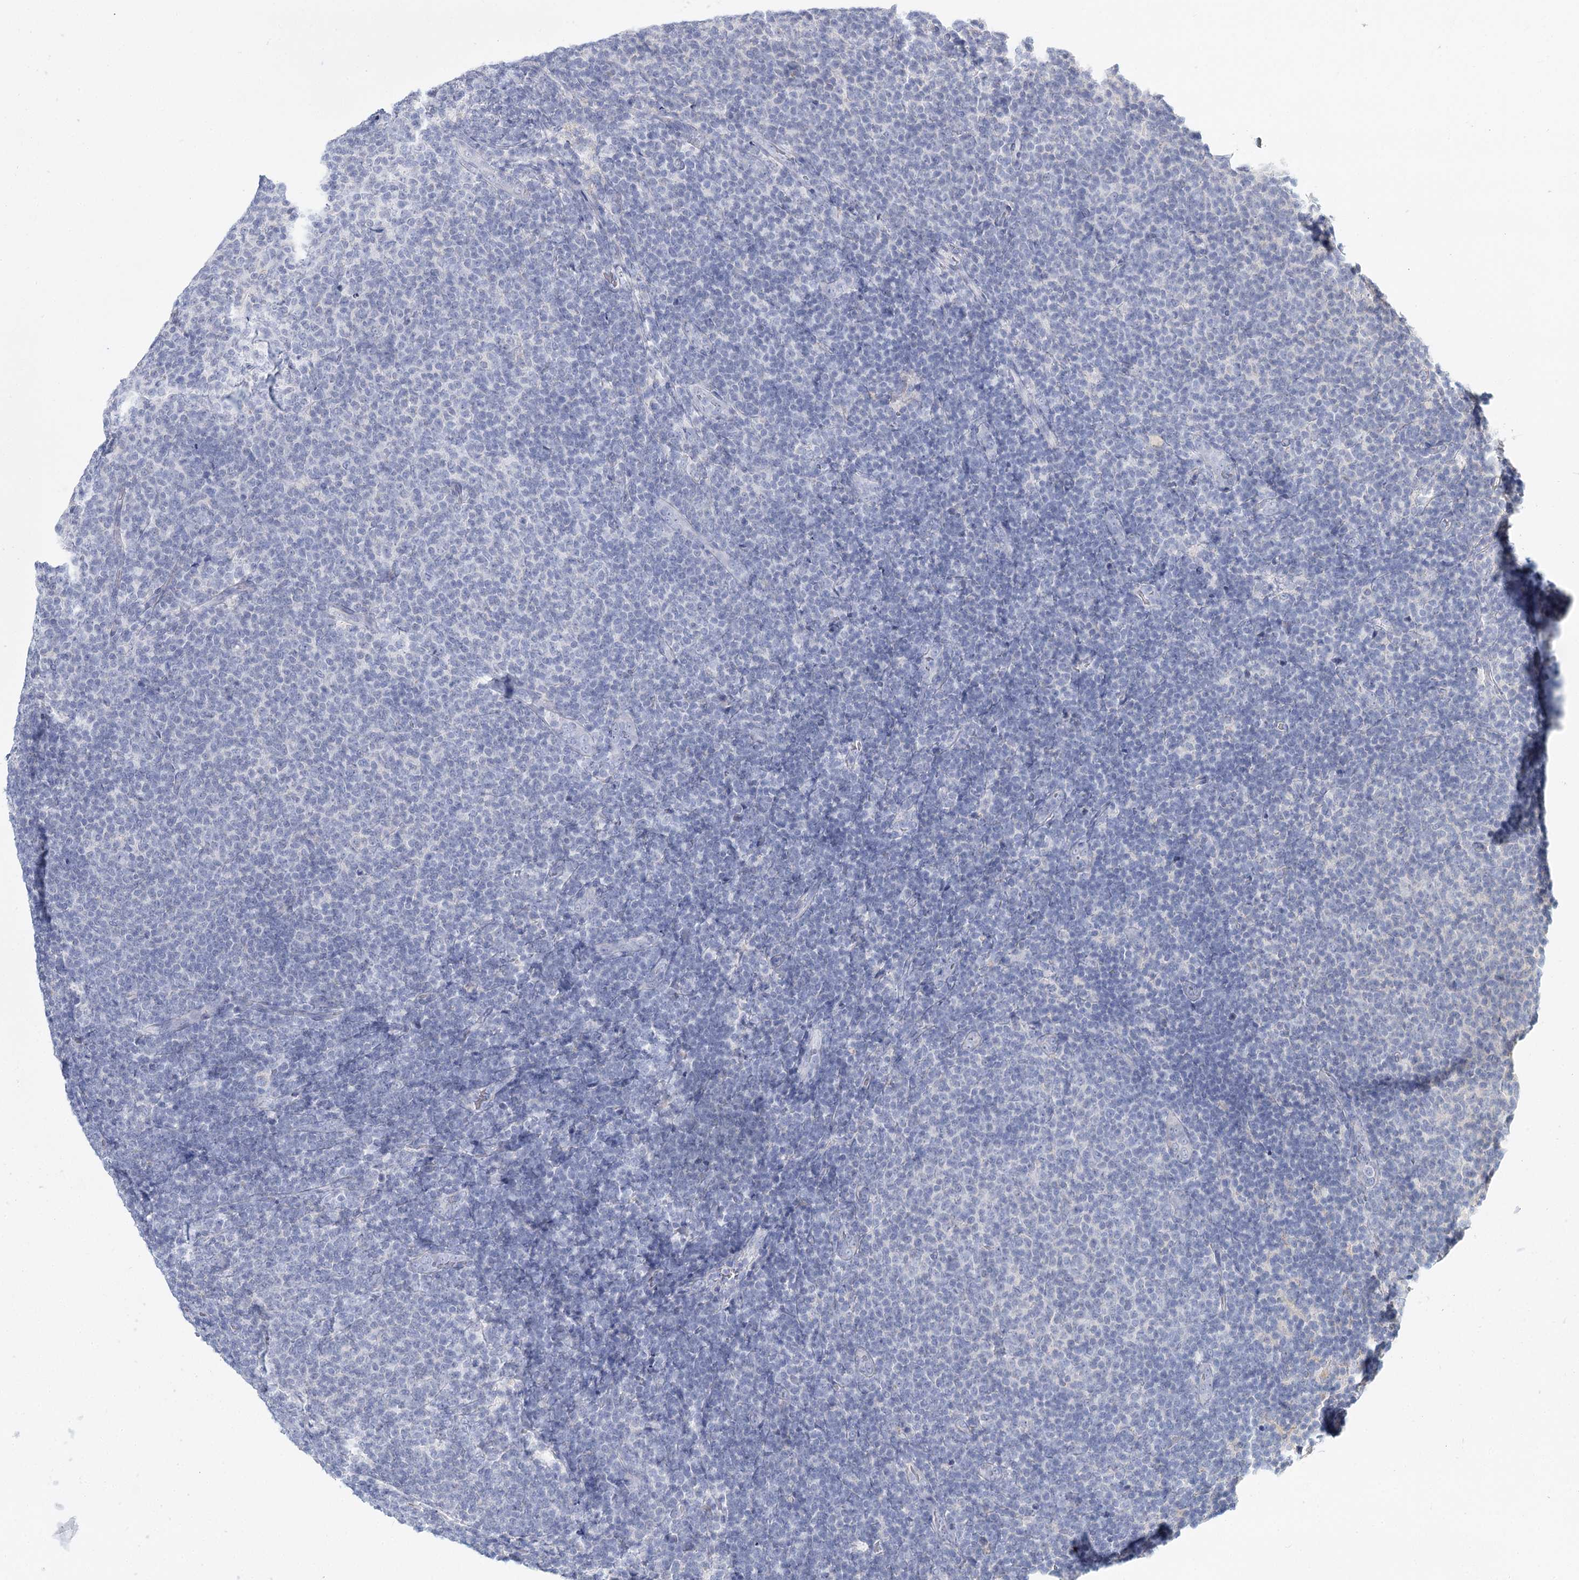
{"staining": {"intensity": "negative", "quantity": "none", "location": "none"}, "tissue": "lymphoma", "cell_type": "Tumor cells", "image_type": "cancer", "snomed": [{"axis": "morphology", "description": "Malignant lymphoma, non-Hodgkin's type, Low grade"}, {"axis": "topography", "description": "Lymph node"}], "caption": "Human lymphoma stained for a protein using immunohistochemistry (IHC) demonstrates no positivity in tumor cells.", "gene": "ARHGAP44", "patient": {"sex": "male", "age": 66}}